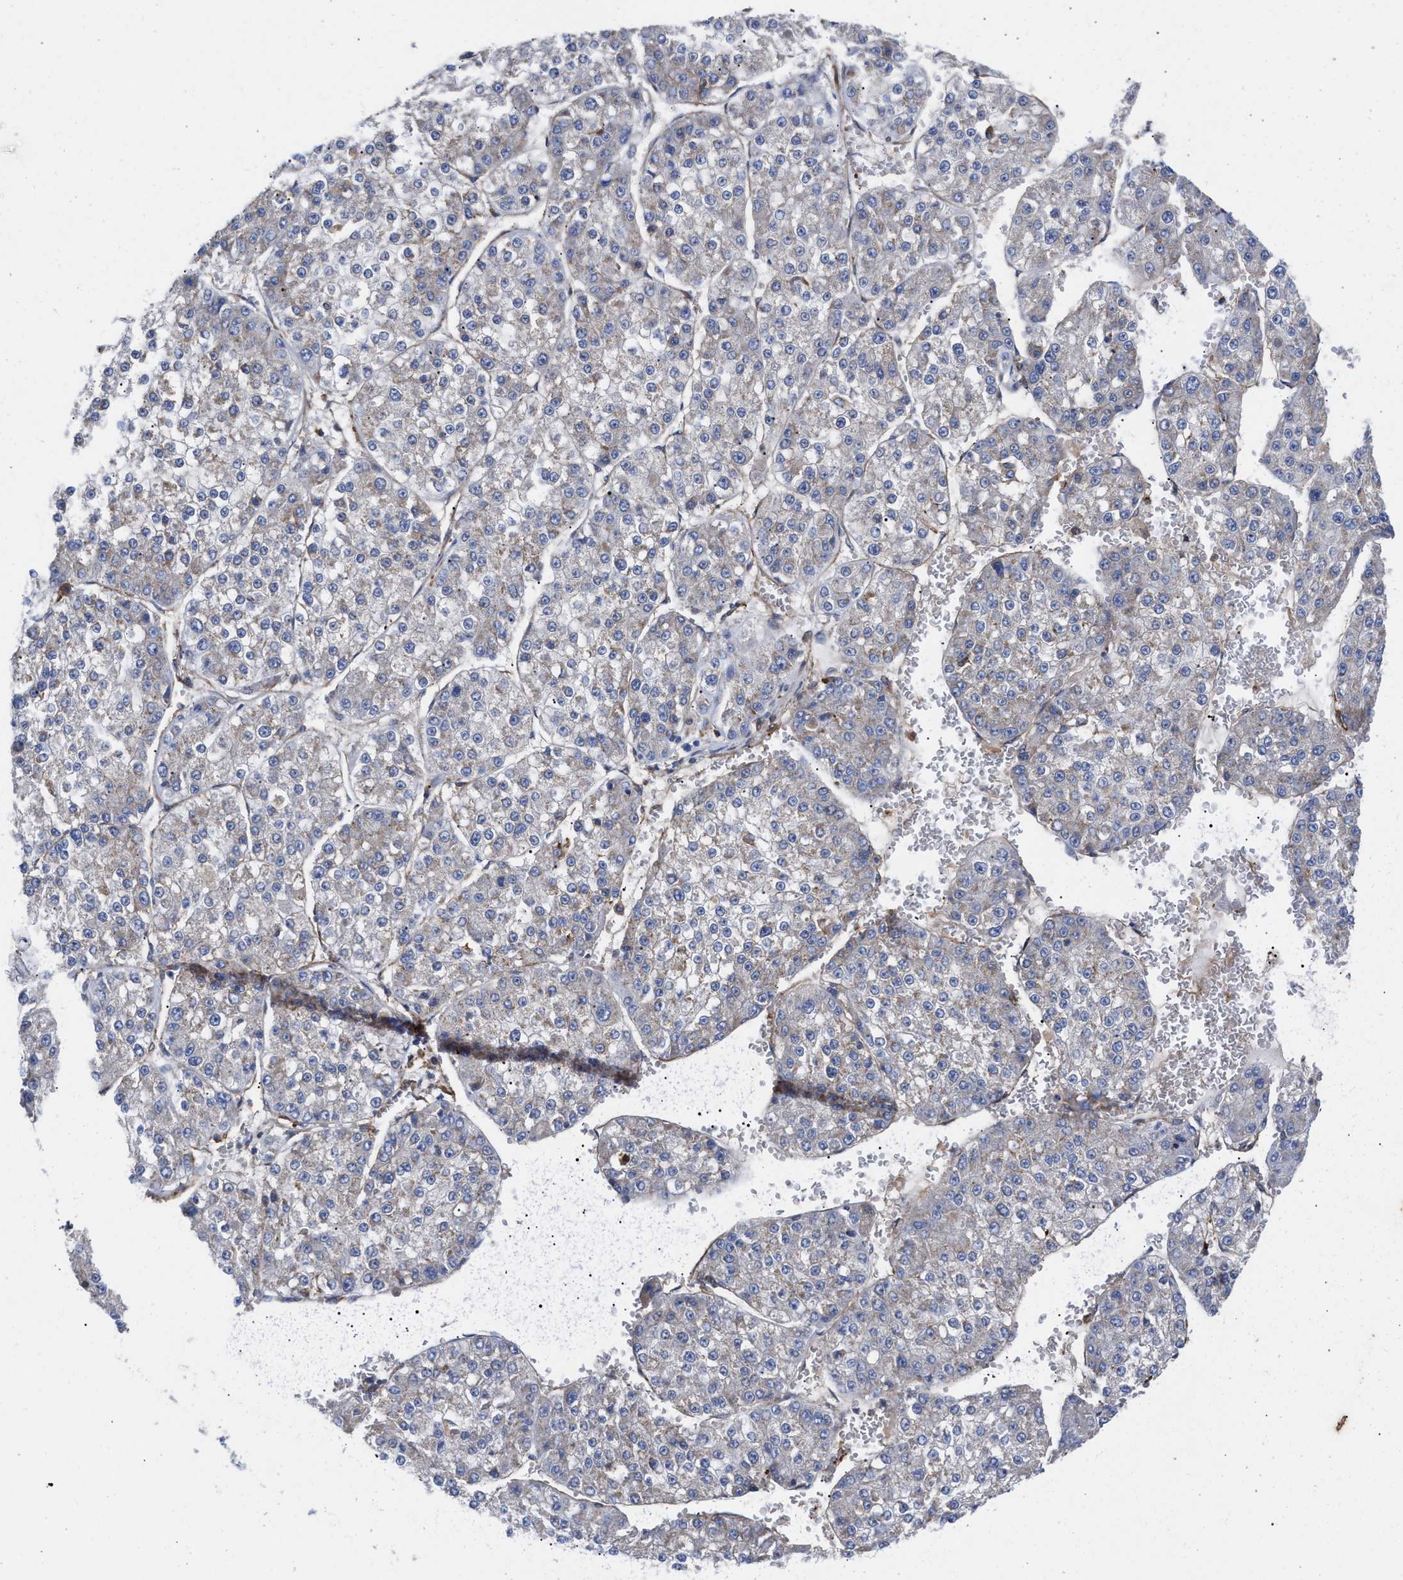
{"staining": {"intensity": "negative", "quantity": "none", "location": "none"}, "tissue": "liver cancer", "cell_type": "Tumor cells", "image_type": "cancer", "snomed": [{"axis": "morphology", "description": "Carcinoma, Hepatocellular, NOS"}, {"axis": "topography", "description": "Liver"}], "caption": "Image shows no protein positivity in tumor cells of liver cancer tissue.", "gene": "HS3ST5", "patient": {"sex": "female", "age": 73}}